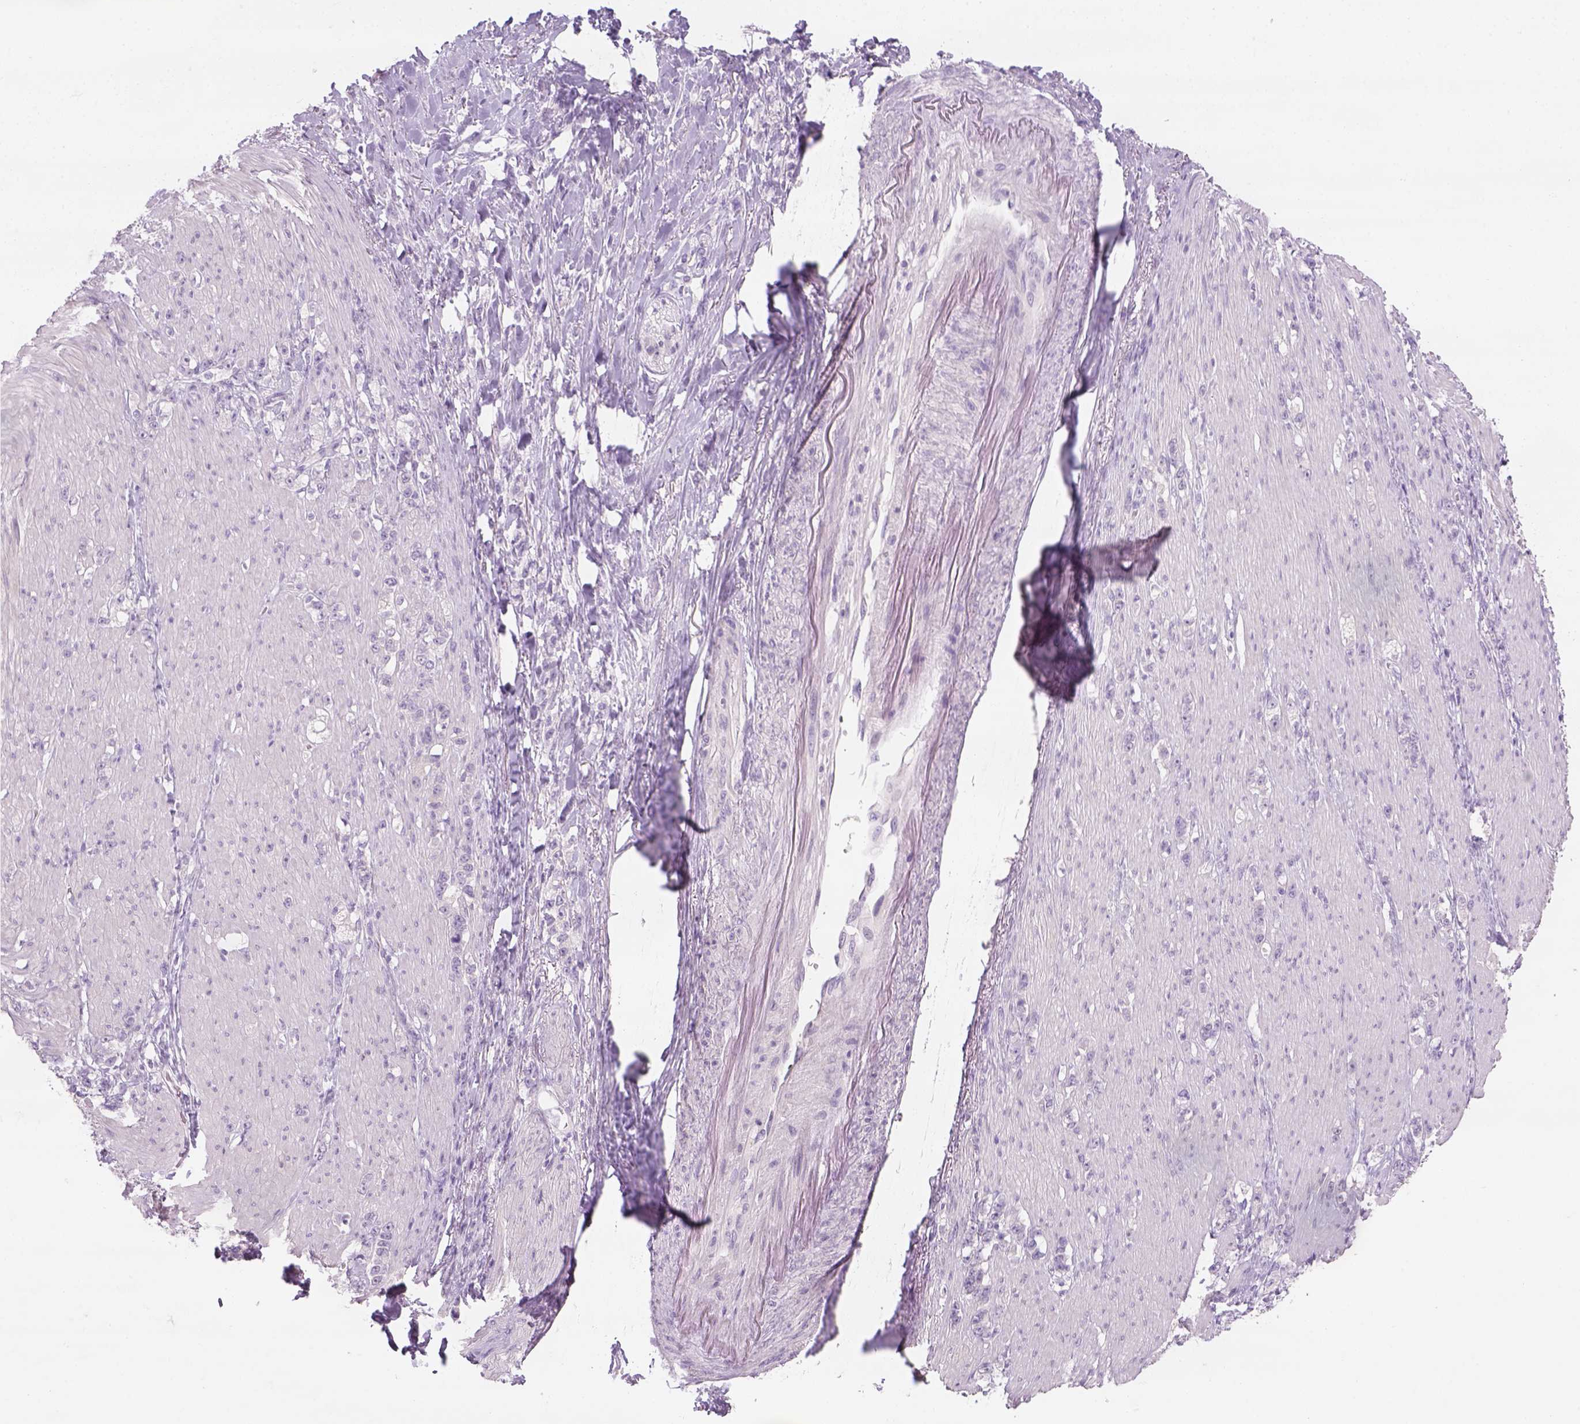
{"staining": {"intensity": "negative", "quantity": "none", "location": "none"}, "tissue": "stomach cancer", "cell_type": "Tumor cells", "image_type": "cancer", "snomed": [{"axis": "morphology", "description": "Adenocarcinoma, NOS"}, {"axis": "topography", "description": "Stomach, lower"}], "caption": "High magnification brightfield microscopy of stomach cancer stained with DAB (brown) and counterstained with hematoxylin (blue): tumor cells show no significant positivity. Brightfield microscopy of IHC stained with DAB (brown) and hematoxylin (blue), captured at high magnification.", "gene": "GFI1B", "patient": {"sex": "male", "age": 88}}